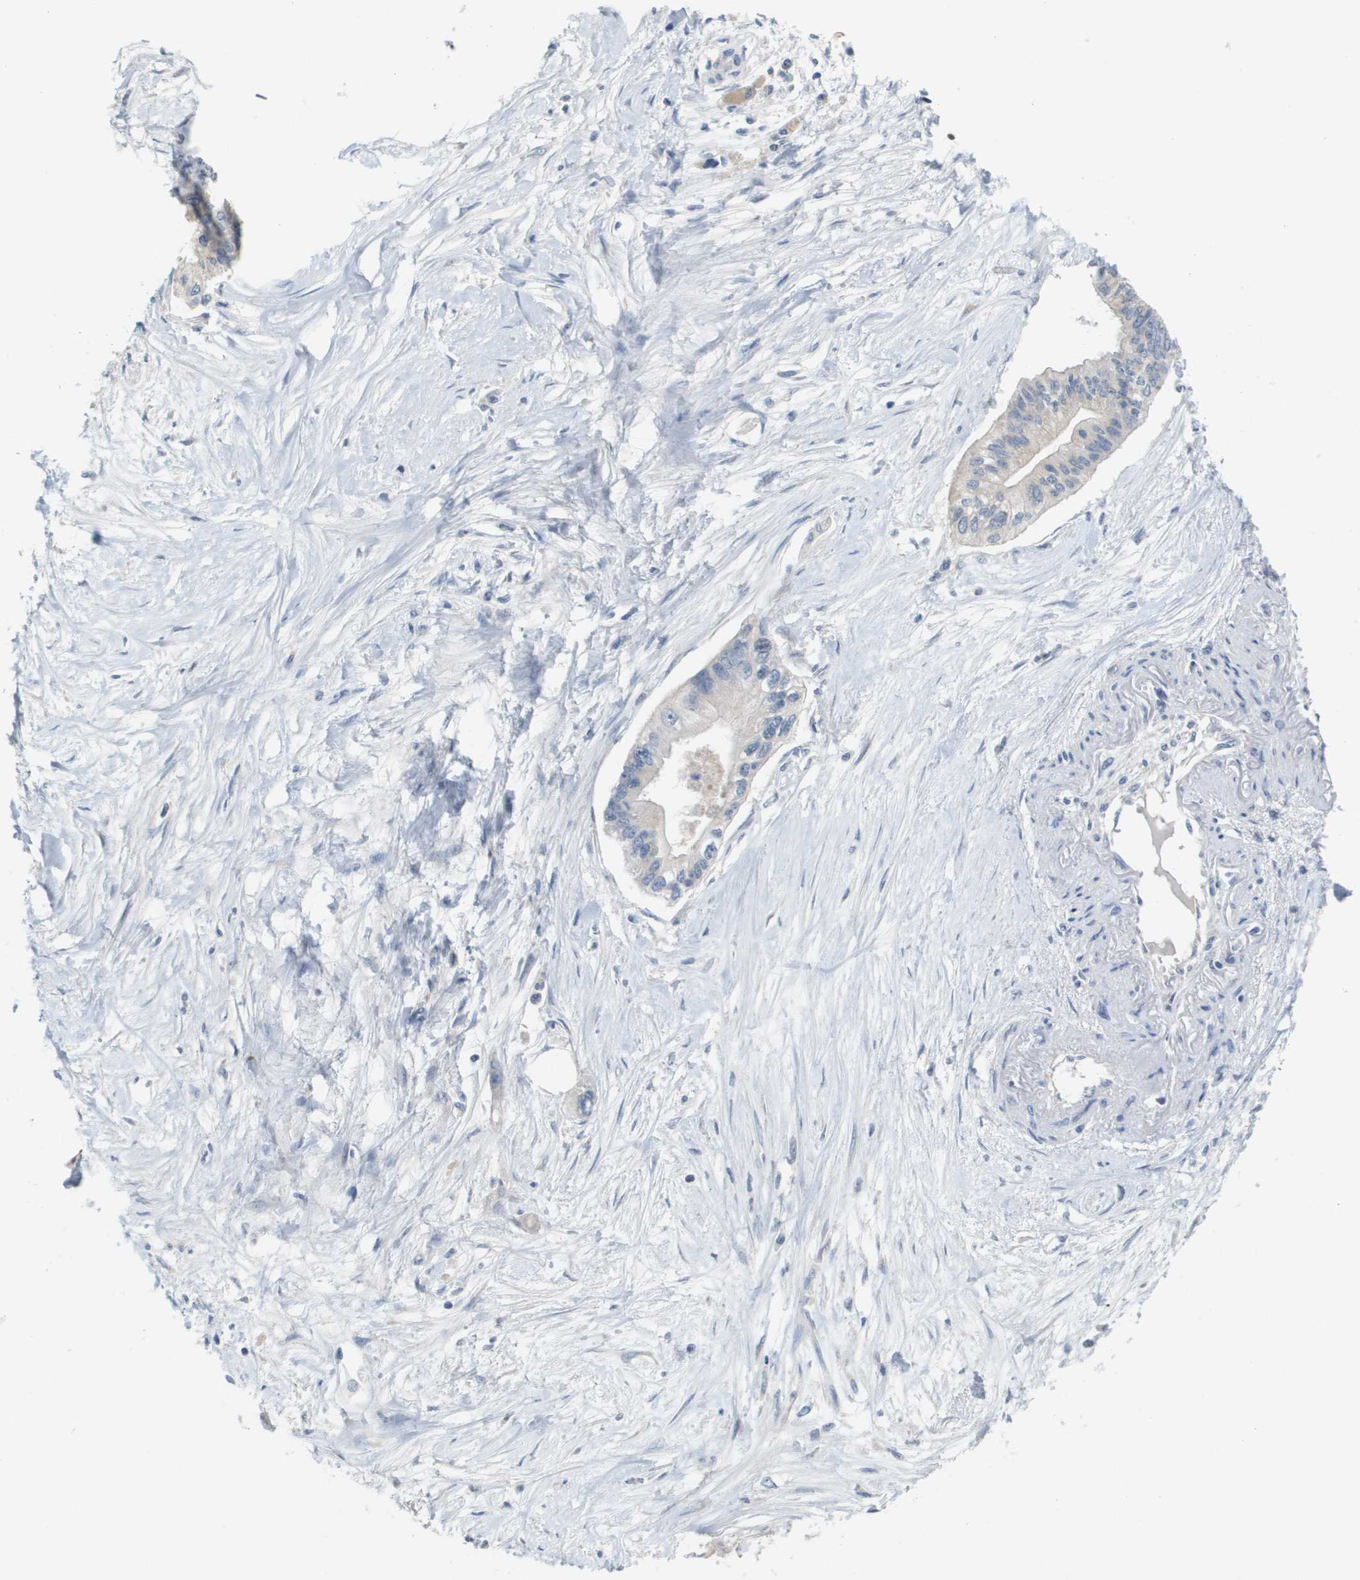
{"staining": {"intensity": "negative", "quantity": "none", "location": "none"}, "tissue": "pancreatic cancer", "cell_type": "Tumor cells", "image_type": "cancer", "snomed": [{"axis": "morphology", "description": "Adenocarcinoma, NOS"}, {"axis": "topography", "description": "Pancreas"}], "caption": "Photomicrograph shows no significant protein positivity in tumor cells of pancreatic cancer. (Stains: DAB immunohistochemistry (IHC) with hematoxylin counter stain, Microscopy: brightfield microscopy at high magnification).", "gene": "CAPN11", "patient": {"sex": "female", "age": 77}}